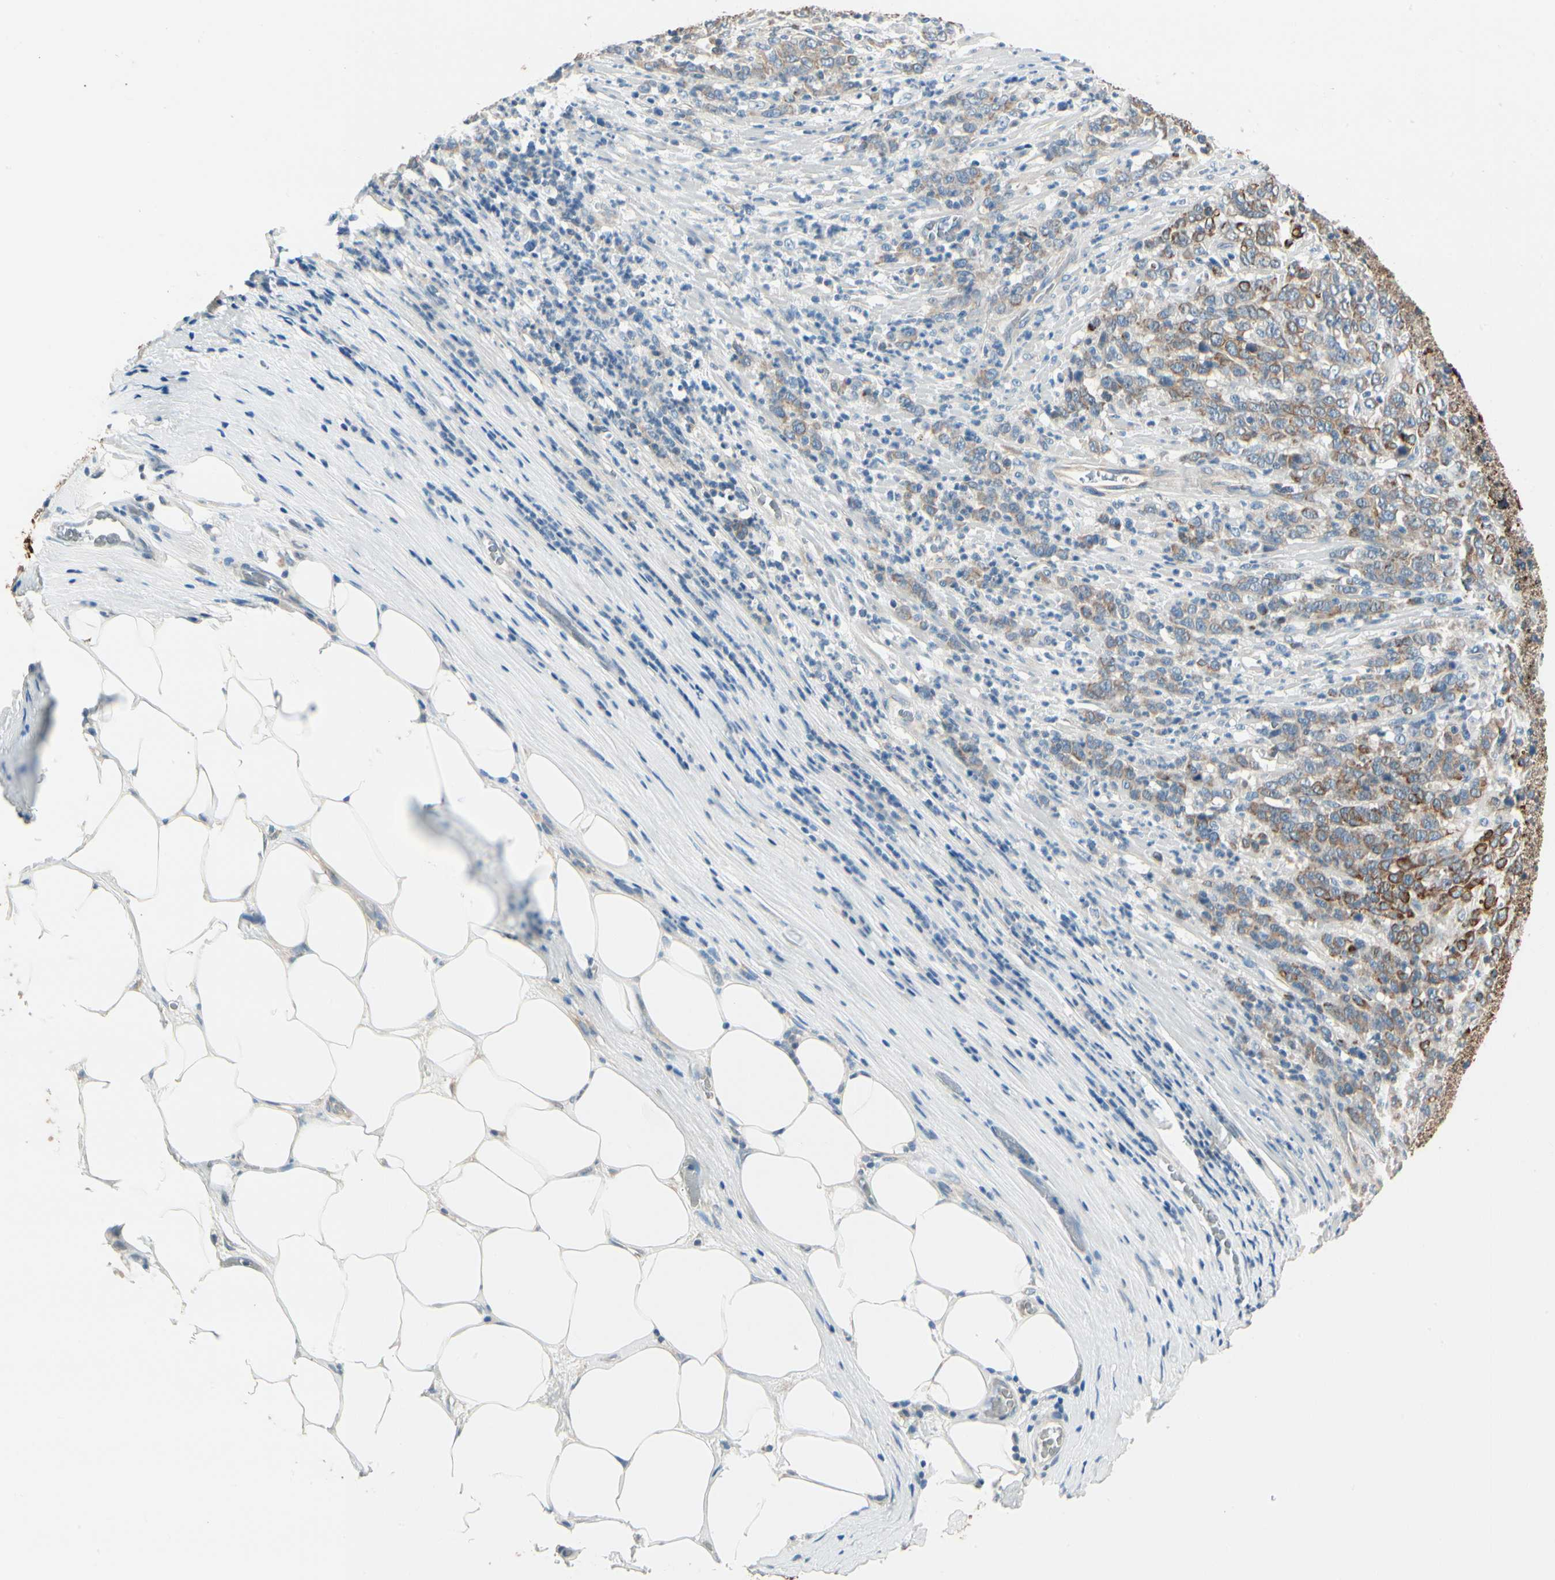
{"staining": {"intensity": "strong", "quantity": ">75%", "location": "cytoplasmic/membranous"}, "tissue": "stomach cancer", "cell_type": "Tumor cells", "image_type": "cancer", "snomed": [{"axis": "morphology", "description": "Adenocarcinoma, NOS"}, {"axis": "topography", "description": "Stomach, lower"}], "caption": "A brown stain shows strong cytoplasmic/membranous expression of a protein in human adenocarcinoma (stomach) tumor cells. Nuclei are stained in blue.", "gene": "DUSP12", "patient": {"sex": "female", "age": 71}}